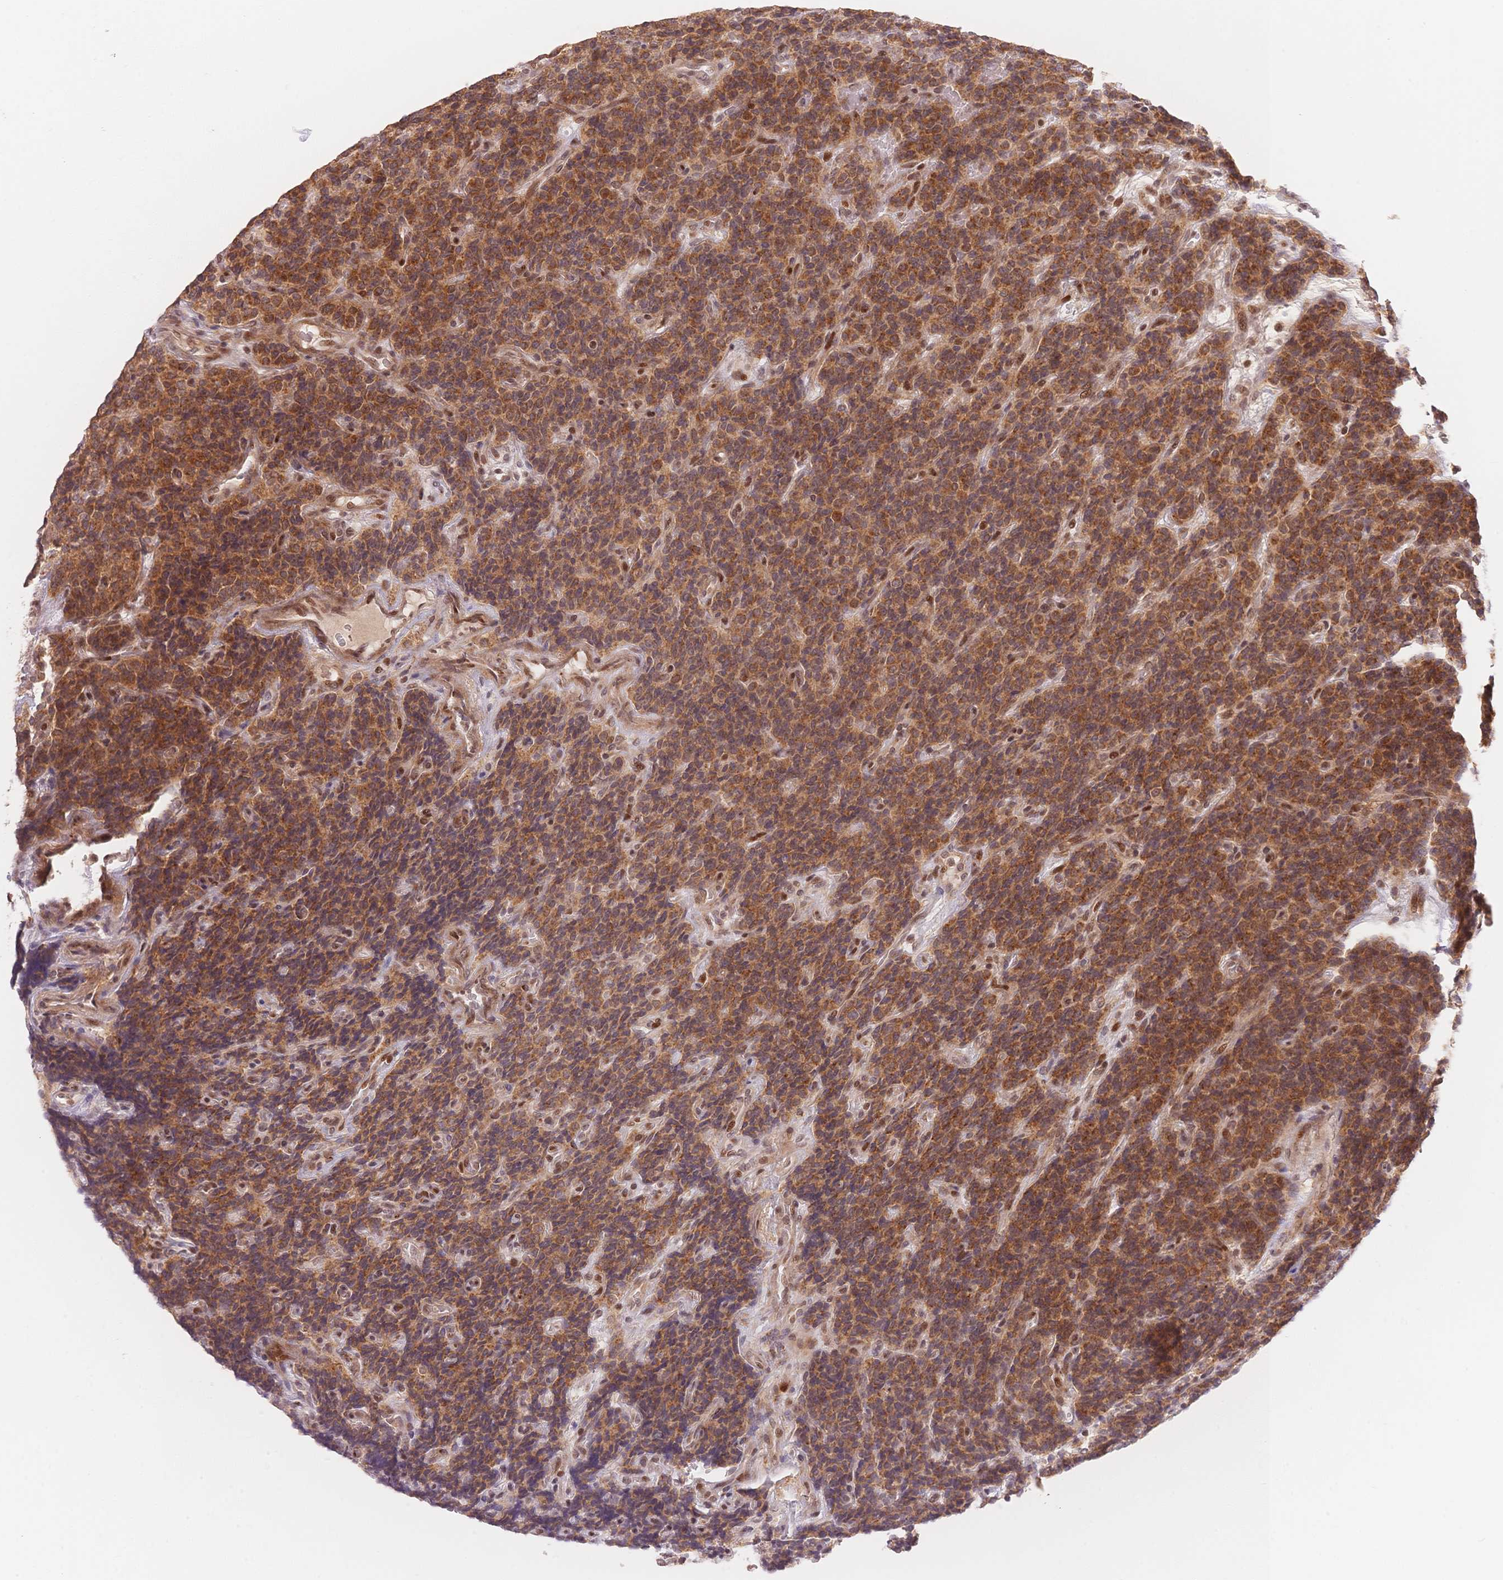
{"staining": {"intensity": "moderate", "quantity": ">75%", "location": "cytoplasmic/membranous"}, "tissue": "carcinoid", "cell_type": "Tumor cells", "image_type": "cancer", "snomed": [{"axis": "morphology", "description": "Carcinoid, malignant, NOS"}, {"axis": "topography", "description": "Pancreas"}], "caption": "DAB immunohistochemical staining of human carcinoid (malignant) reveals moderate cytoplasmic/membranous protein staining in about >75% of tumor cells. (DAB (3,3'-diaminobenzidine) = brown stain, brightfield microscopy at high magnification).", "gene": "STK39", "patient": {"sex": "male", "age": 36}}